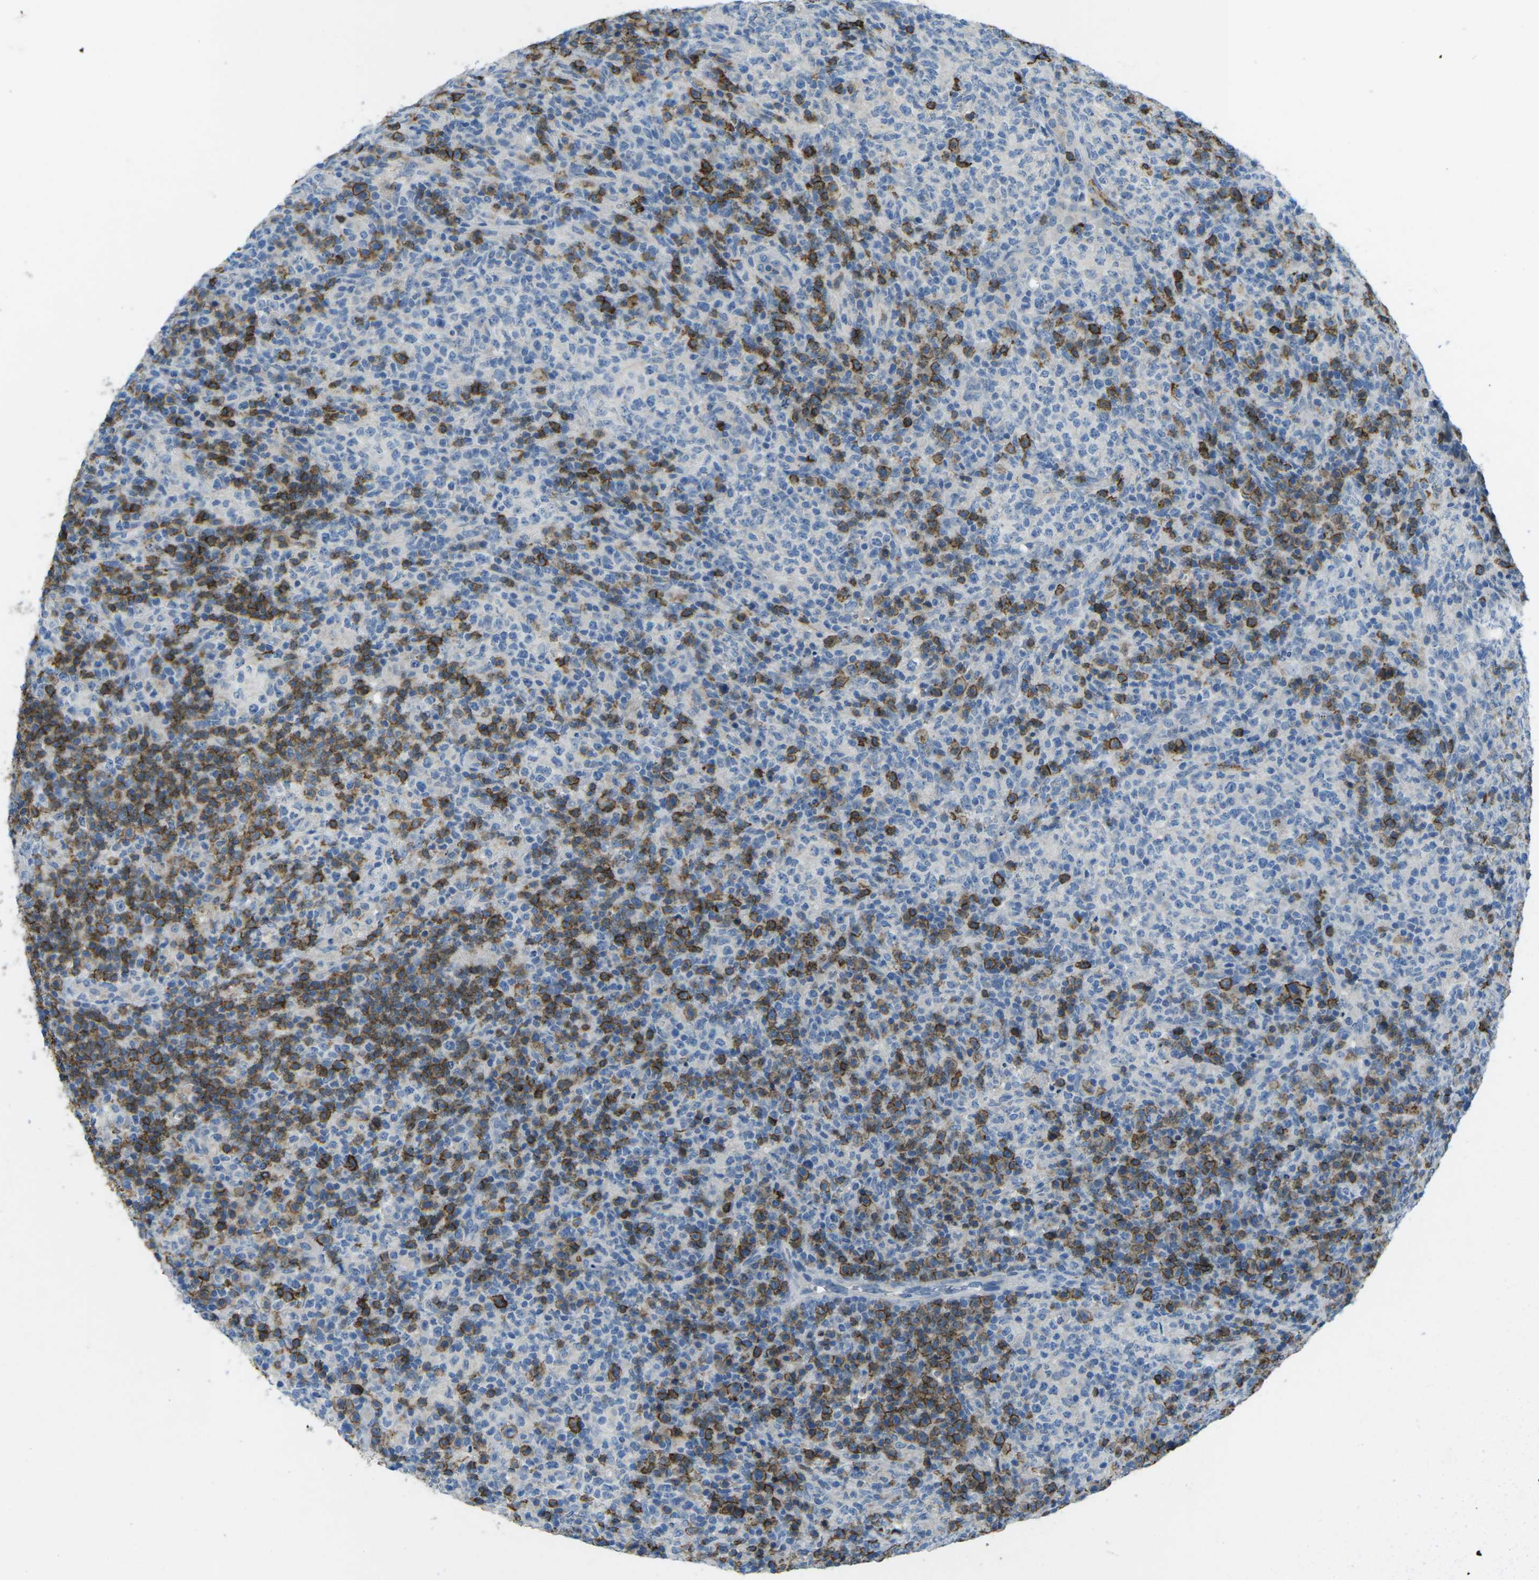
{"staining": {"intensity": "strong", "quantity": "25%-75%", "location": "cytoplasmic/membranous"}, "tissue": "lymphoma", "cell_type": "Tumor cells", "image_type": "cancer", "snomed": [{"axis": "morphology", "description": "Malignant lymphoma, non-Hodgkin's type, High grade"}, {"axis": "topography", "description": "Lymph node"}], "caption": "This is an image of immunohistochemistry staining of high-grade malignant lymphoma, non-Hodgkin's type, which shows strong expression in the cytoplasmic/membranous of tumor cells.", "gene": "CD19", "patient": {"sex": "female", "age": 76}}